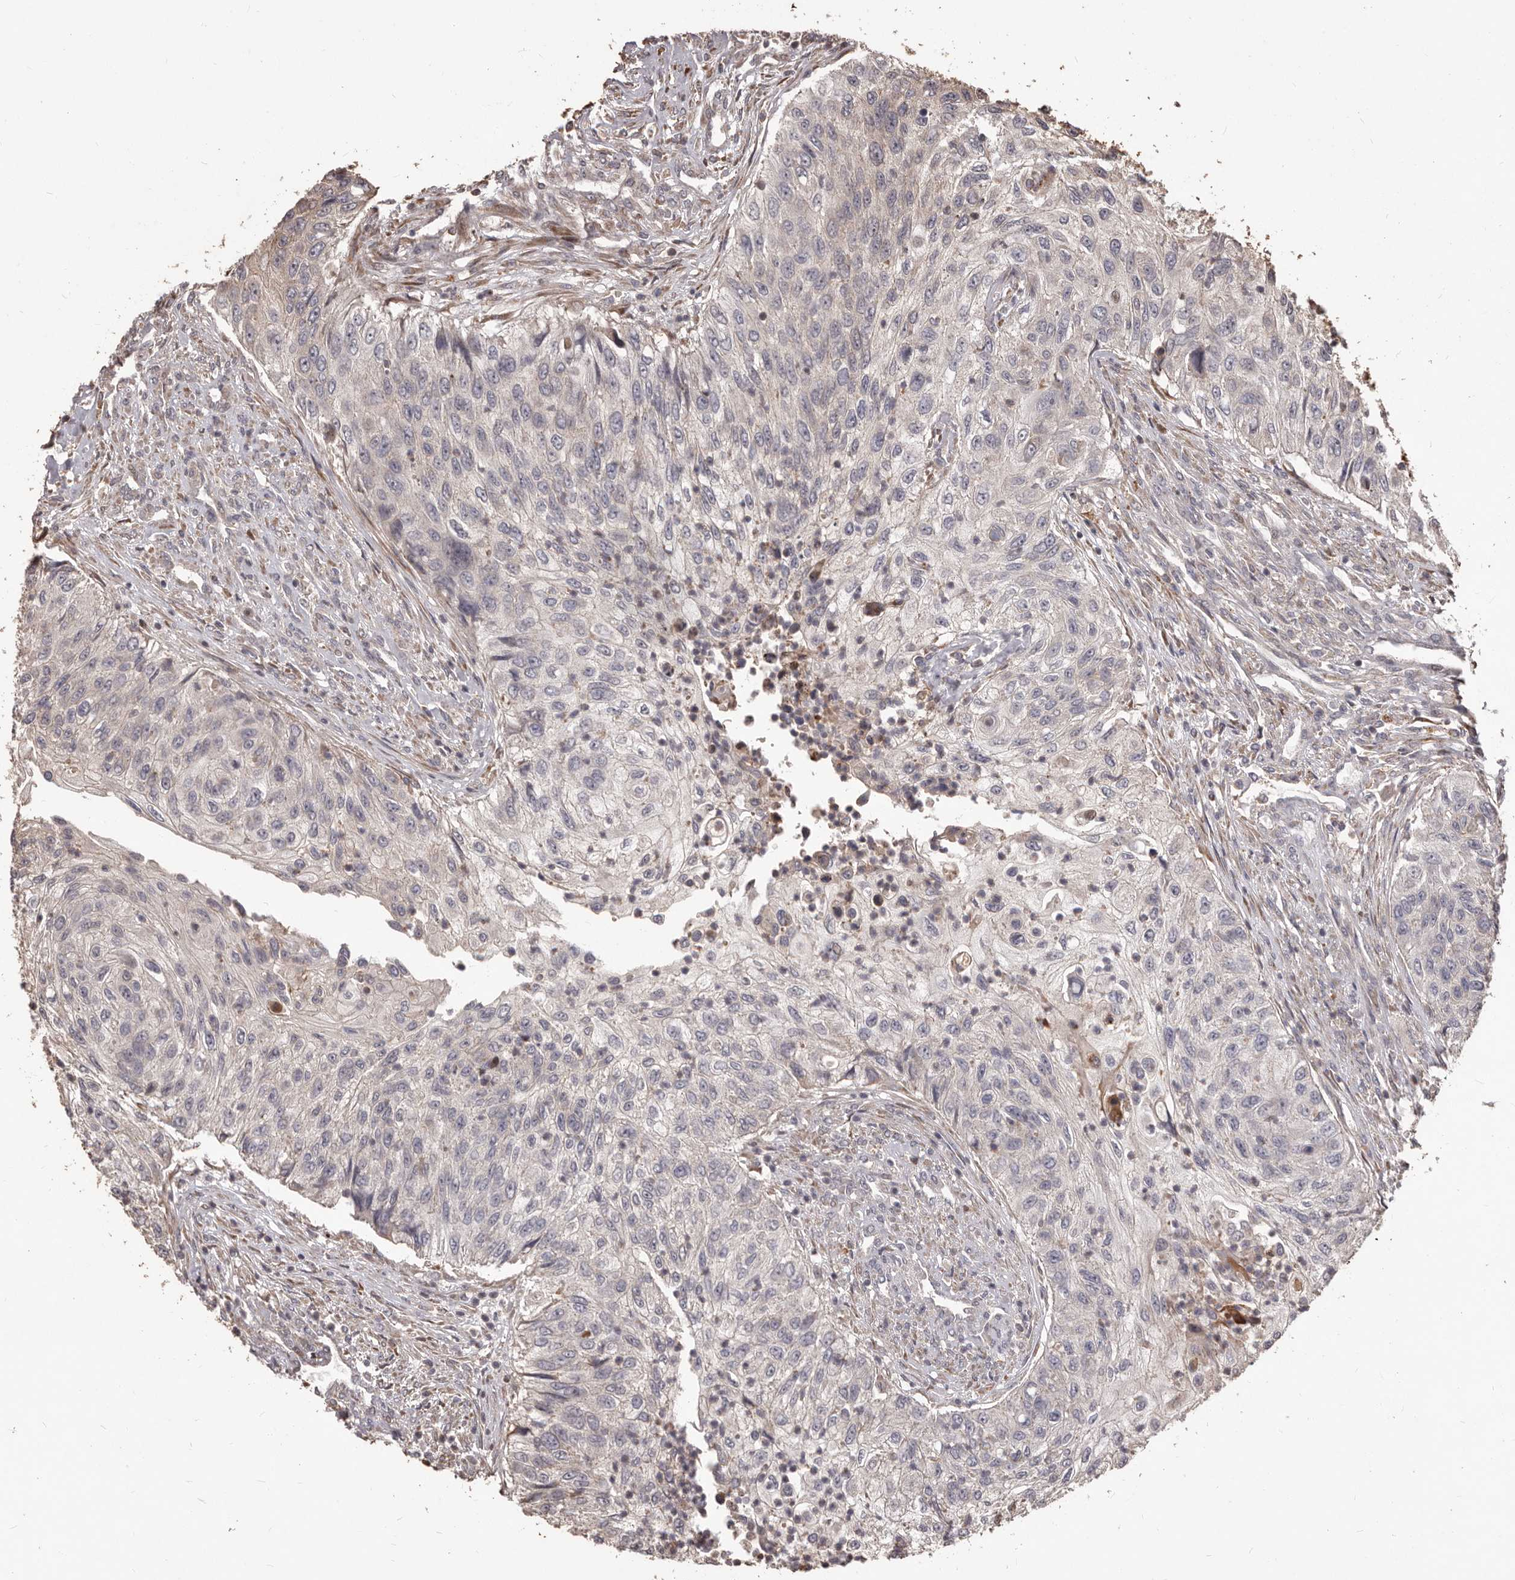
{"staining": {"intensity": "weak", "quantity": "<25%", "location": "cytoplasmic/membranous"}, "tissue": "urothelial cancer", "cell_type": "Tumor cells", "image_type": "cancer", "snomed": [{"axis": "morphology", "description": "Urothelial carcinoma, High grade"}, {"axis": "topography", "description": "Urinary bladder"}], "caption": "Urothelial cancer was stained to show a protein in brown. There is no significant staining in tumor cells.", "gene": "MTO1", "patient": {"sex": "female", "age": 60}}